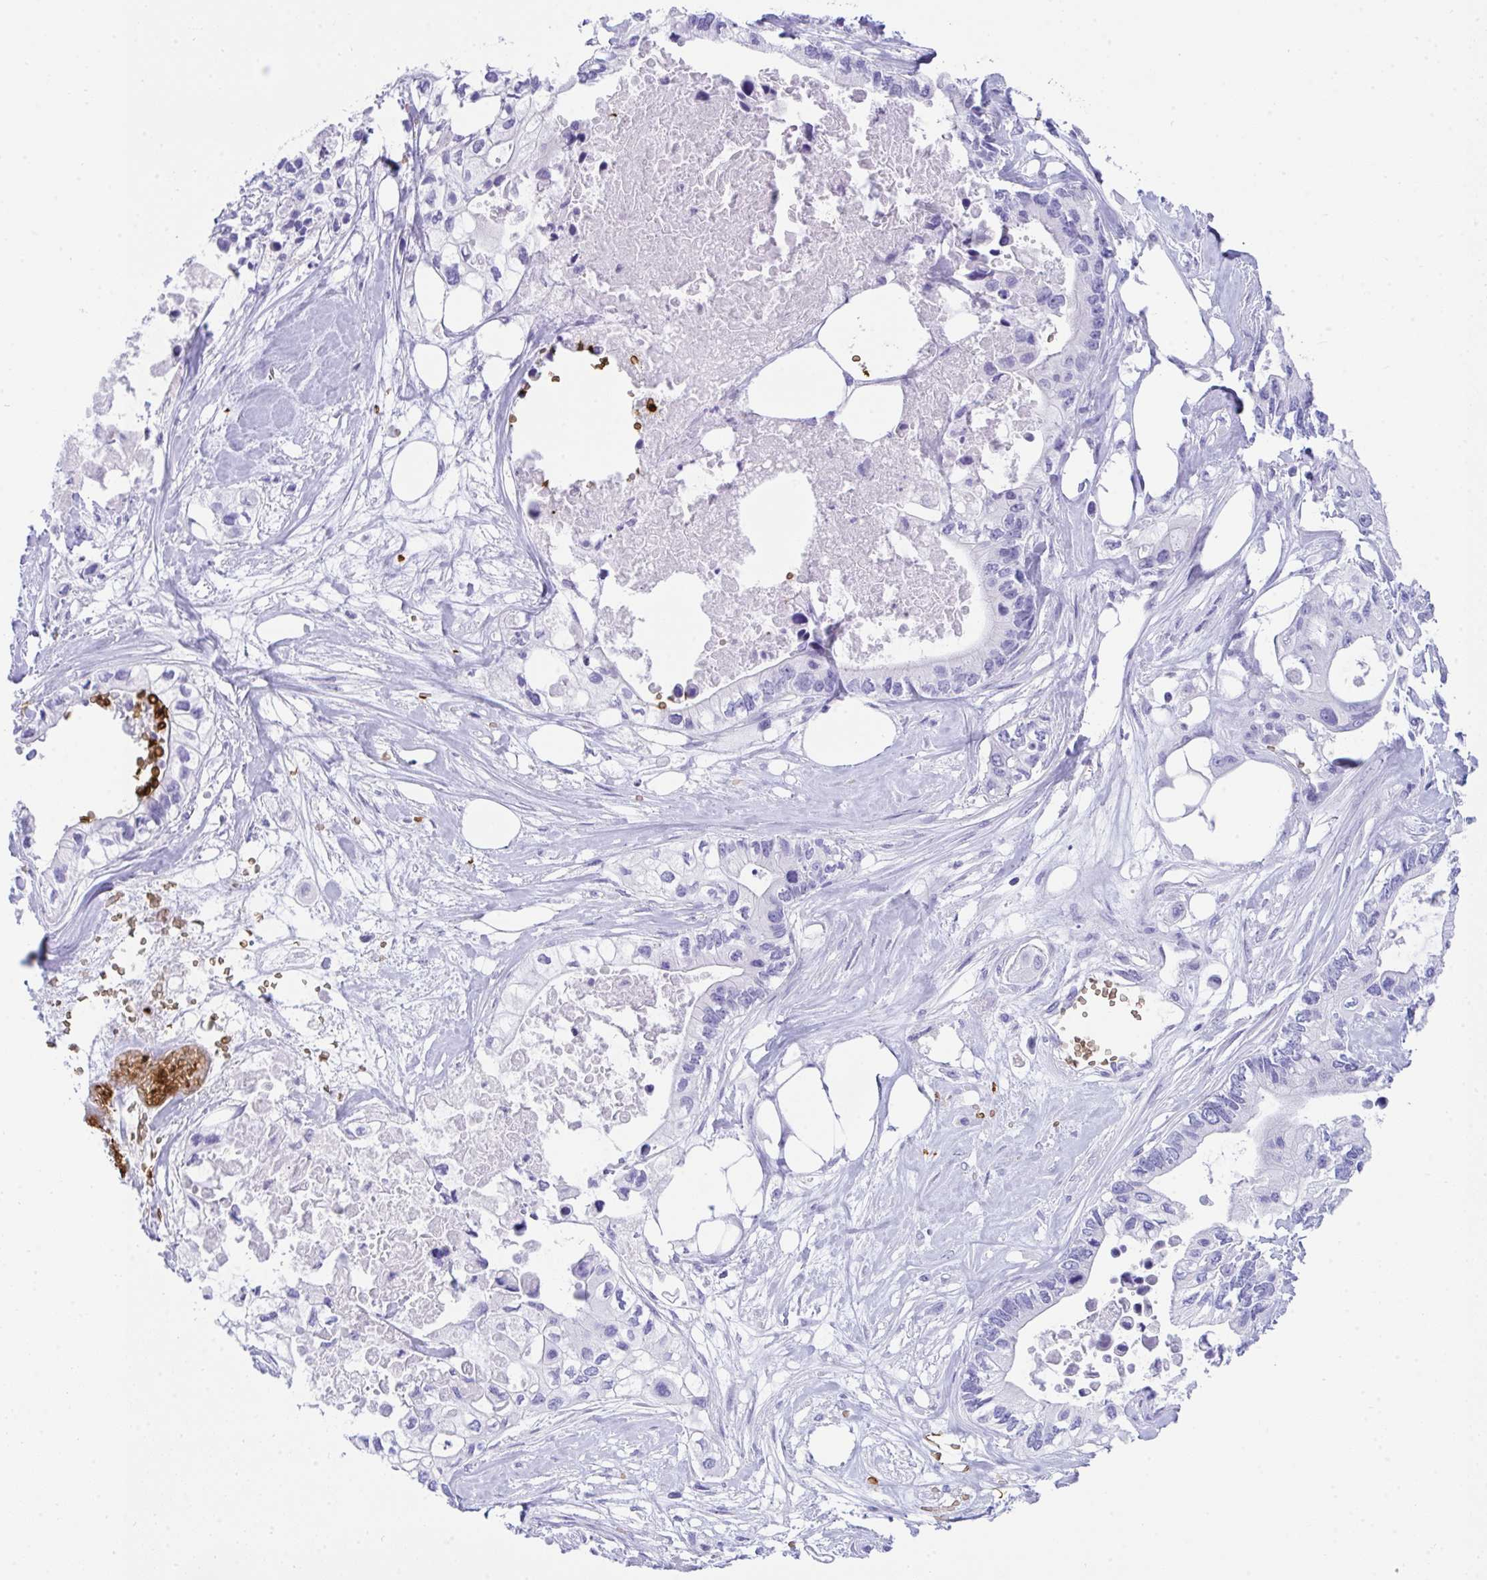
{"staining": {"intensity": "negative", "quantity": "none", "location": "none"}, "tissue": "pancreatic cancer", "cell_type": "Tumor cells", "image_type": "cancer", "snomed": [{"axis": "morphology", "description": "Adenocarcinoma, NOS"}, {"axis": "topography", "description": "Pancreas"}], "caption": "A histopathology image of pancreatic adenocarcinoma stained for a protein demonstrates no brown staining in tumor cells. (IHC, brightfield microscopy, high magnification).", "gene": "ANK1", "patient": {"sex": "female", "age": 63}}